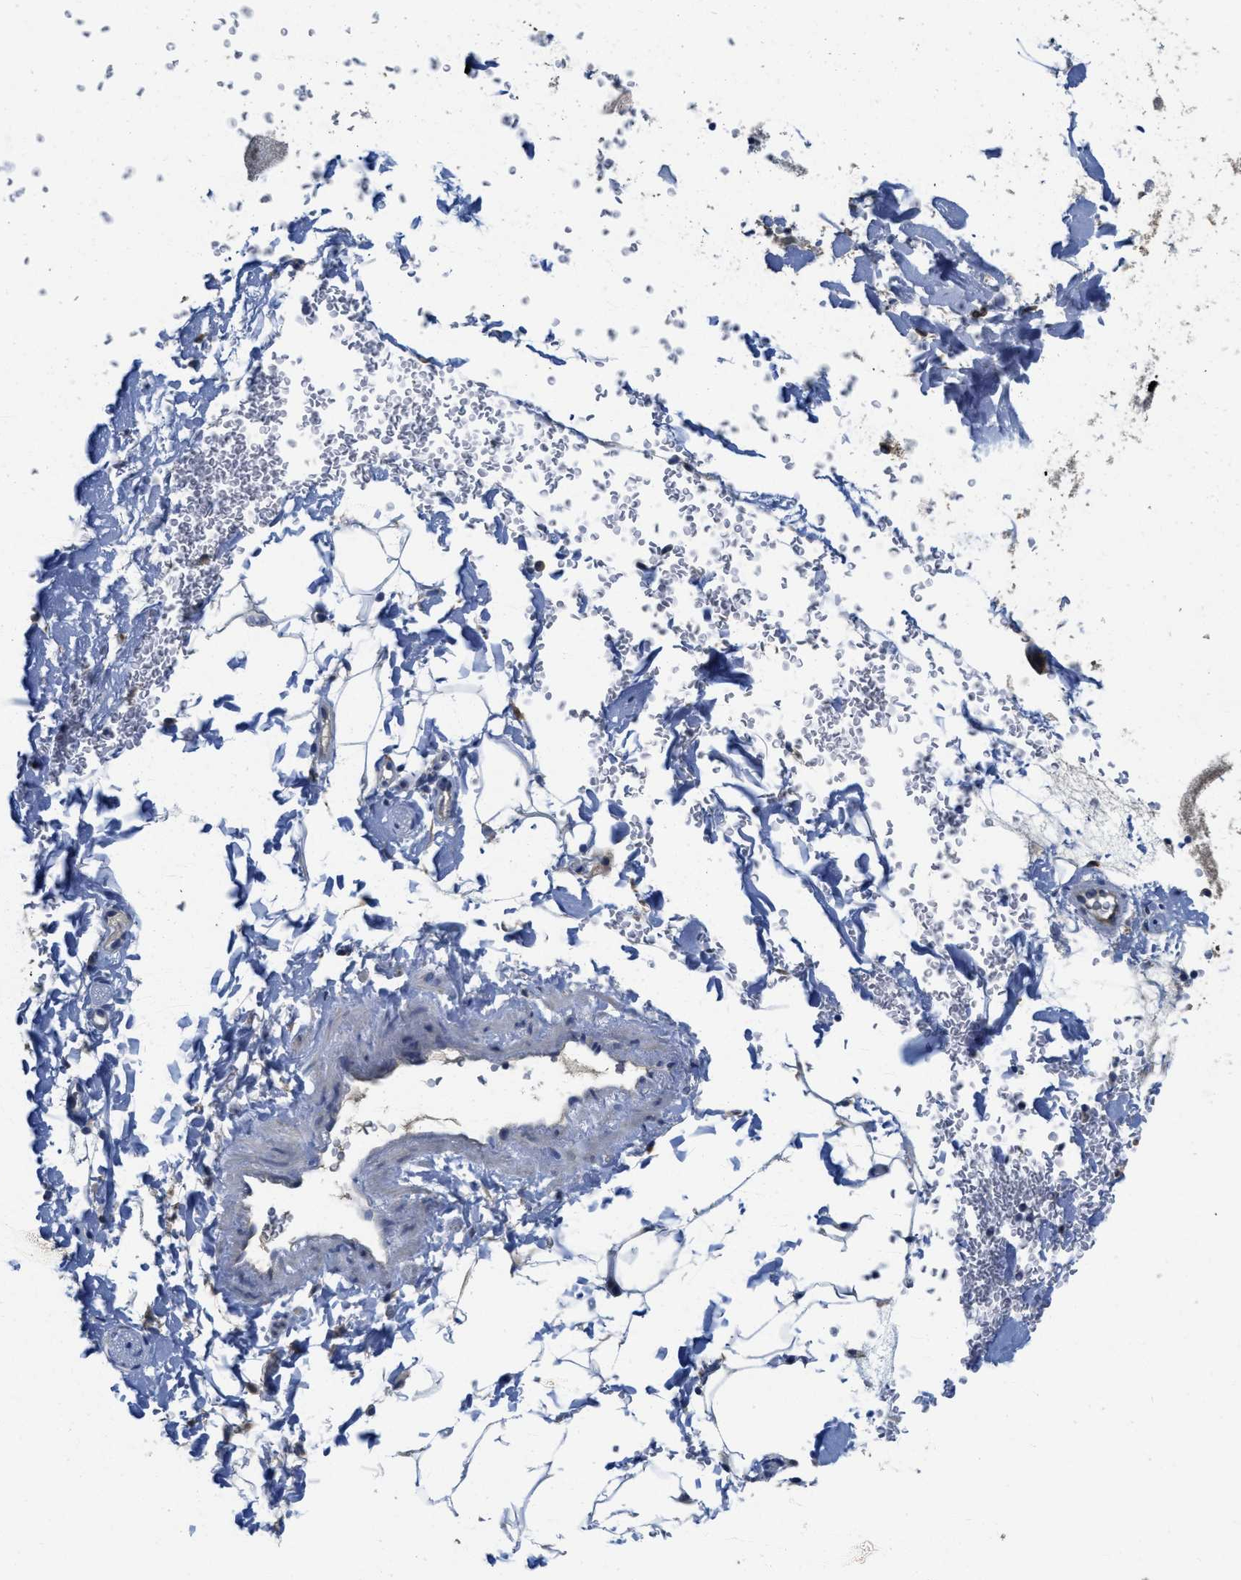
{"staining": {"intensity": "negative", "quantity": "none", "location": "none"}, "tissue": "adipose tissue", "cell_type": "Adipocytes", "image_type": "normal", "snomed": [{"axis": "morphology", "description": "Normal tissue, NOS"}, {"axis": "topography", "description": "Cartilage tissue"}, {"axis": "topography", "description": "Bronchus"}], "caption": "The histopathology image exhibits no significant expression in adipocytes of adipose tissue.", "gene": "SFXN2", "patient": {"sex": "female", "age": 73}}